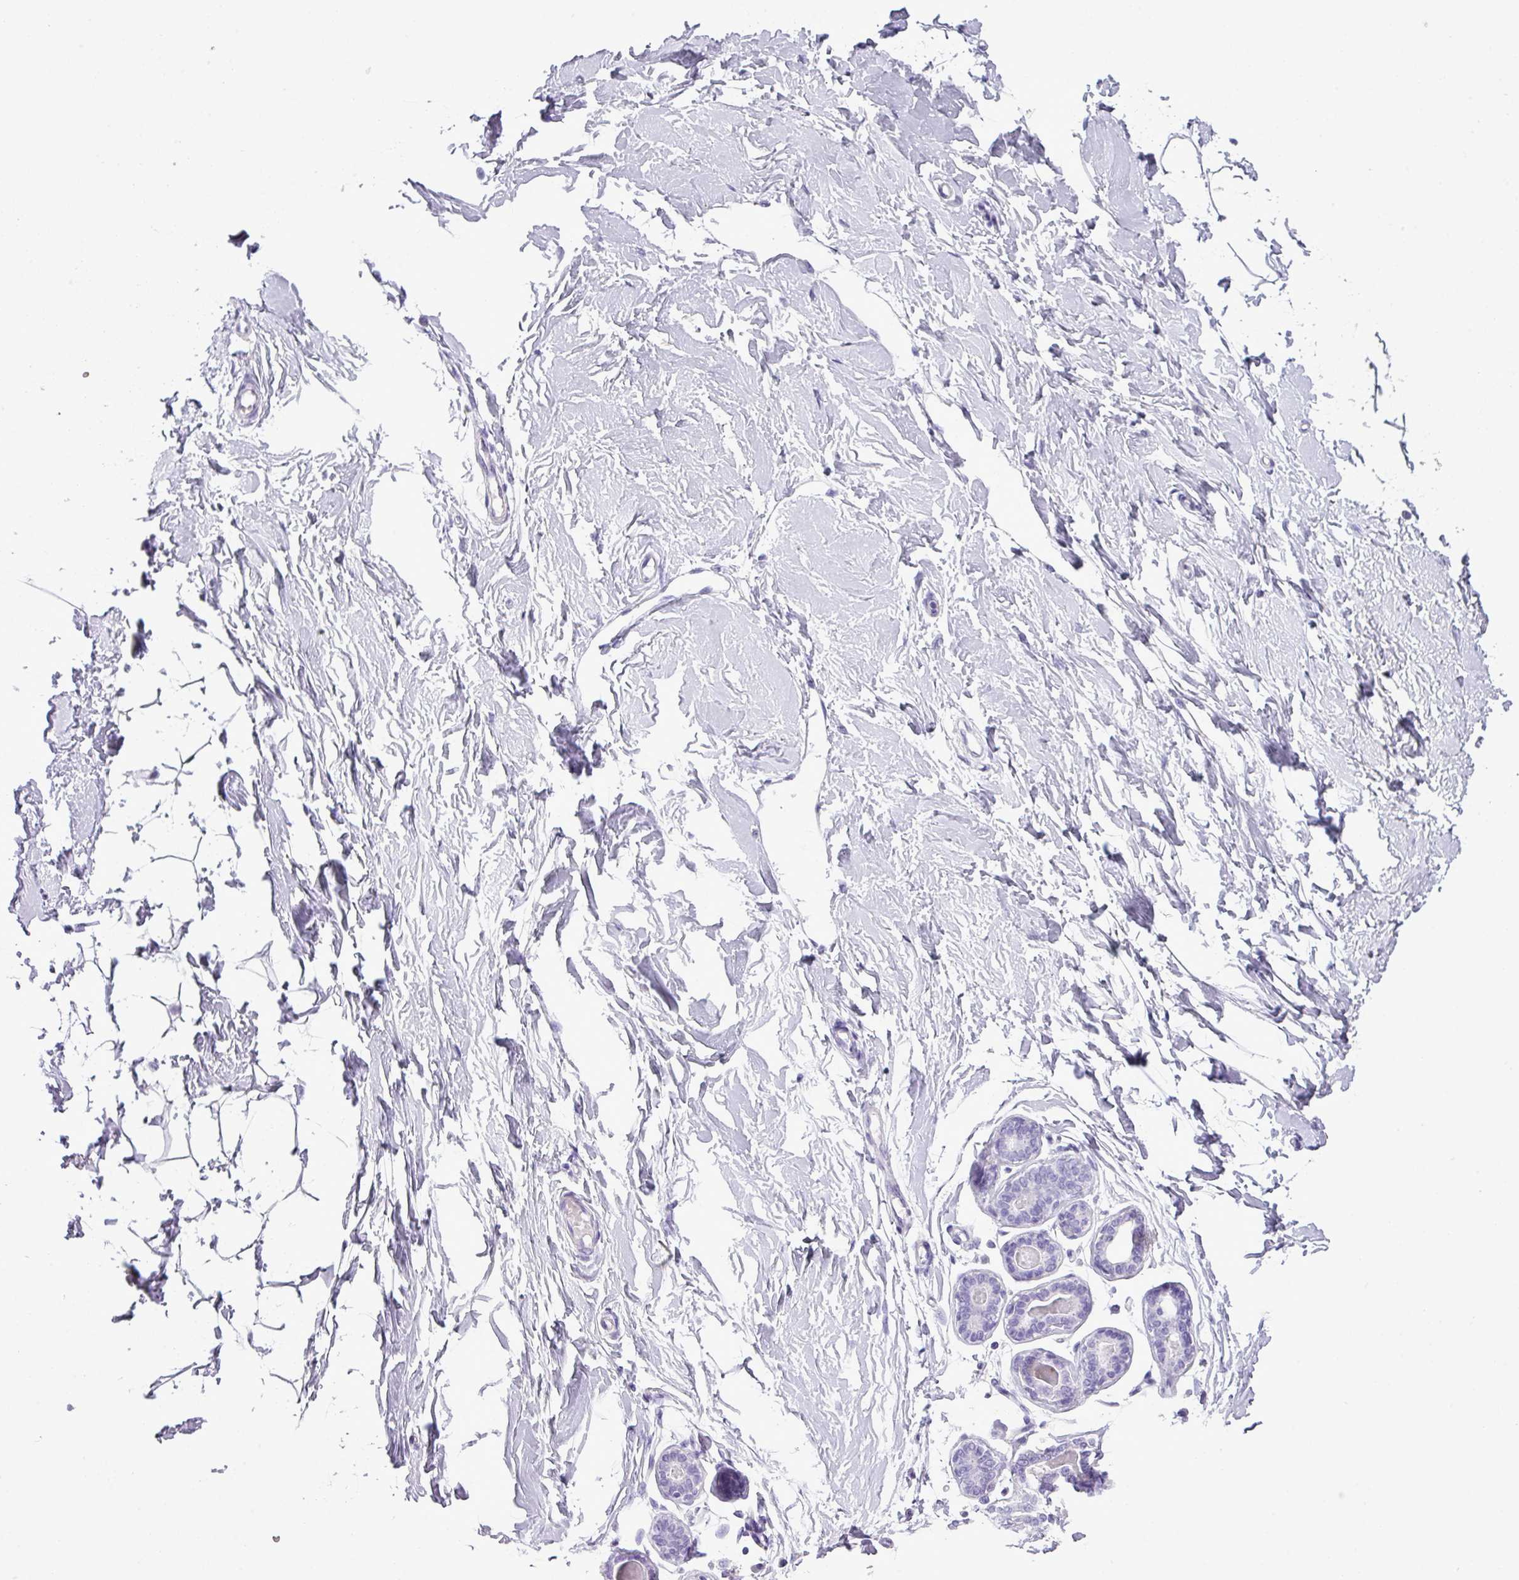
{"staining": {"intensity": "negative", "quantity": "none", "location": "none"}, "tissue": "breast", "cell_type": "Adipocytes", "image_type": "normal", "snomed": [{"axis": "morphology", "description": "Normal tissue, NOS"}, {"axis": "topography", "description": "Breast"}], "caption": "This is an immunohistochemistry photomicrograph of normal breast. There is no positivity in adipocytes.", "gene": "RBMXL2", "patient": {"sex": "female", "age": 23}}